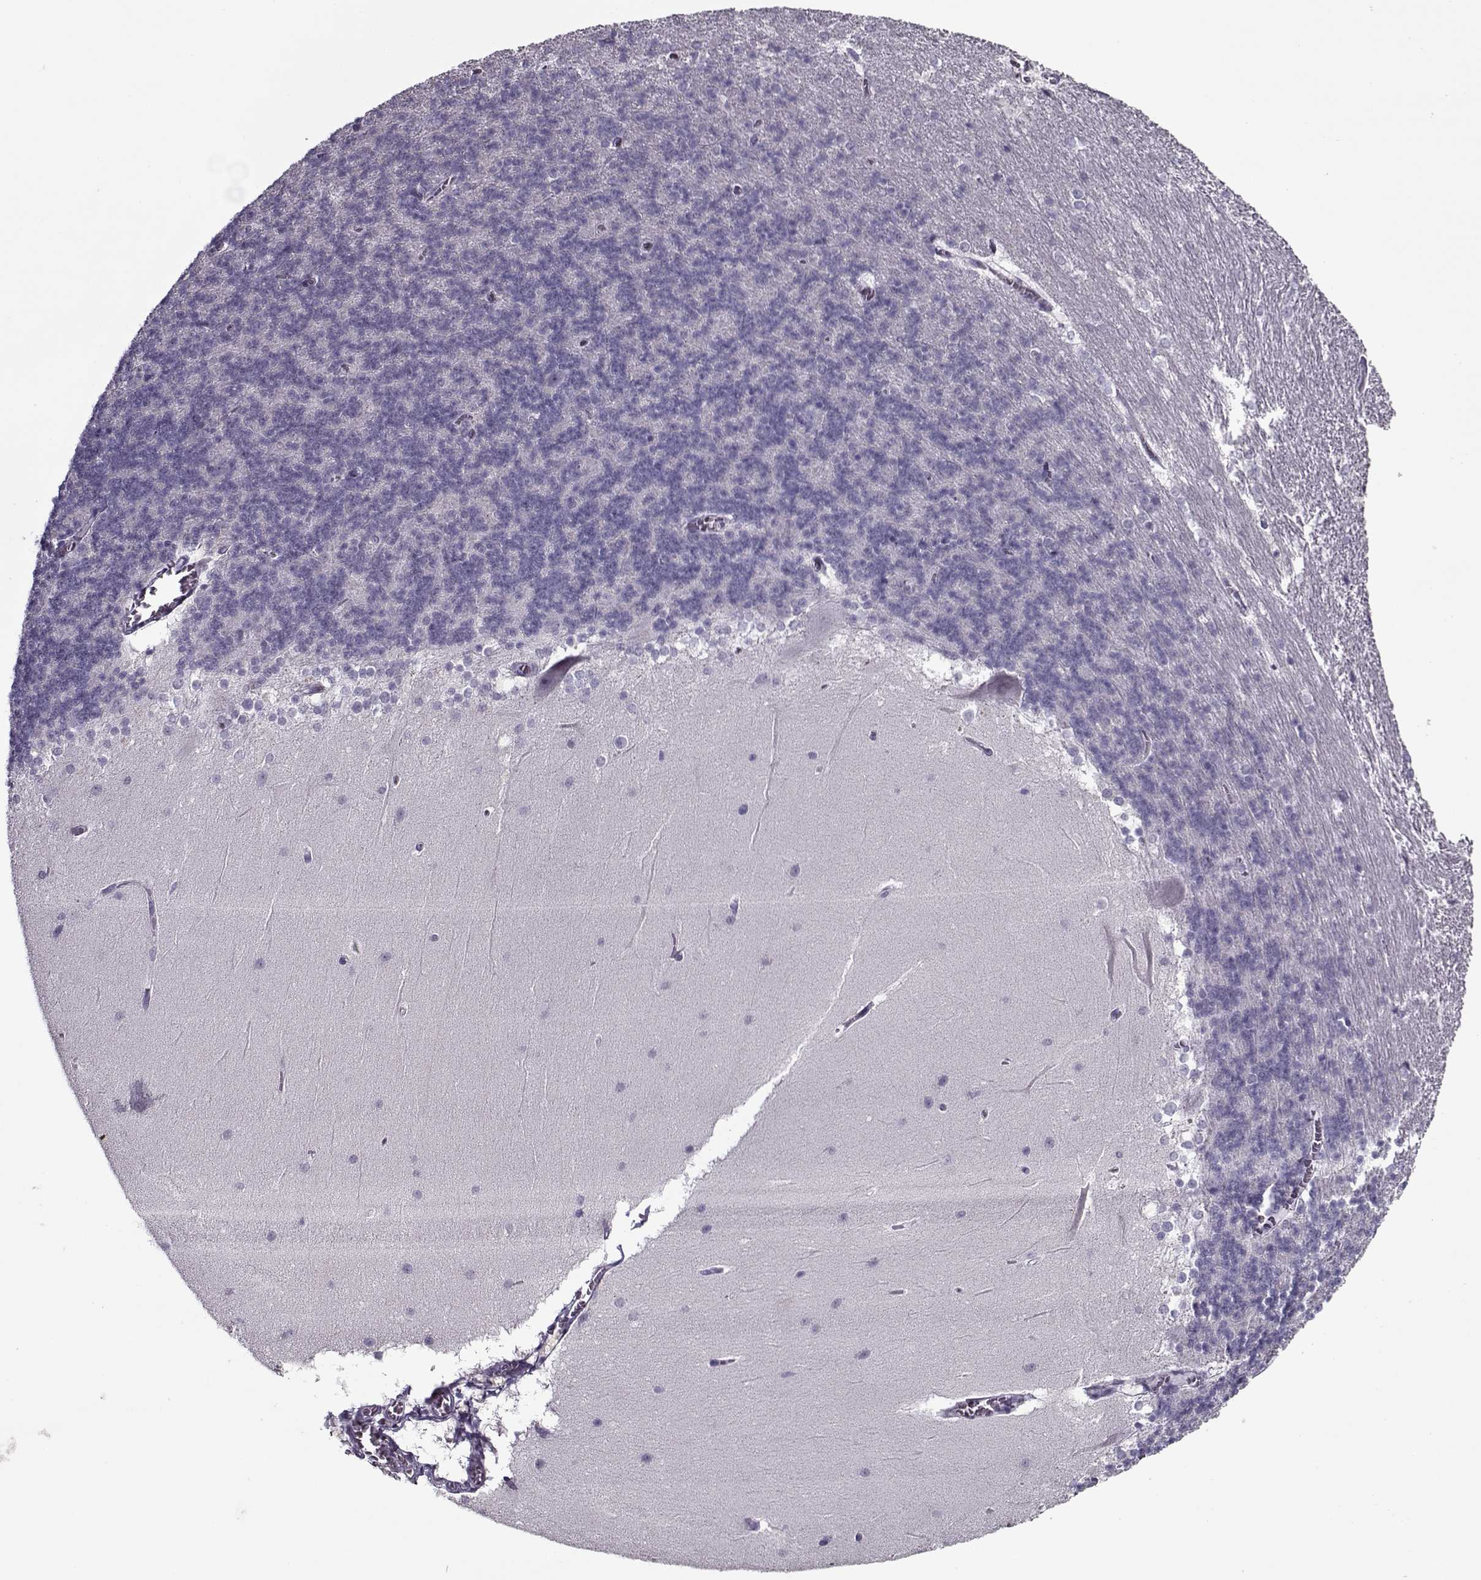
{"staining": {"intensity": "negative", "quantity": "none", "location": "none"}, "tissue": "cerebellum", "cell_type": "Cells in granular layer", "image_type": "normal", "snomed": [{"axis": "morphology", "description": "Normal tissue, NOS"}, {"axis": "topography", "description": "Cerebellum"}], "caption": "Protein analysis of unremarkable cerebellum reveals no significant positivity in cells in granular layer. (DAB (3,3'-diaminobenzidine) IHC with hematoxylin counter stain).", "gene": "CIBAR1", "patient": {"sex": "female", "age": 19}}